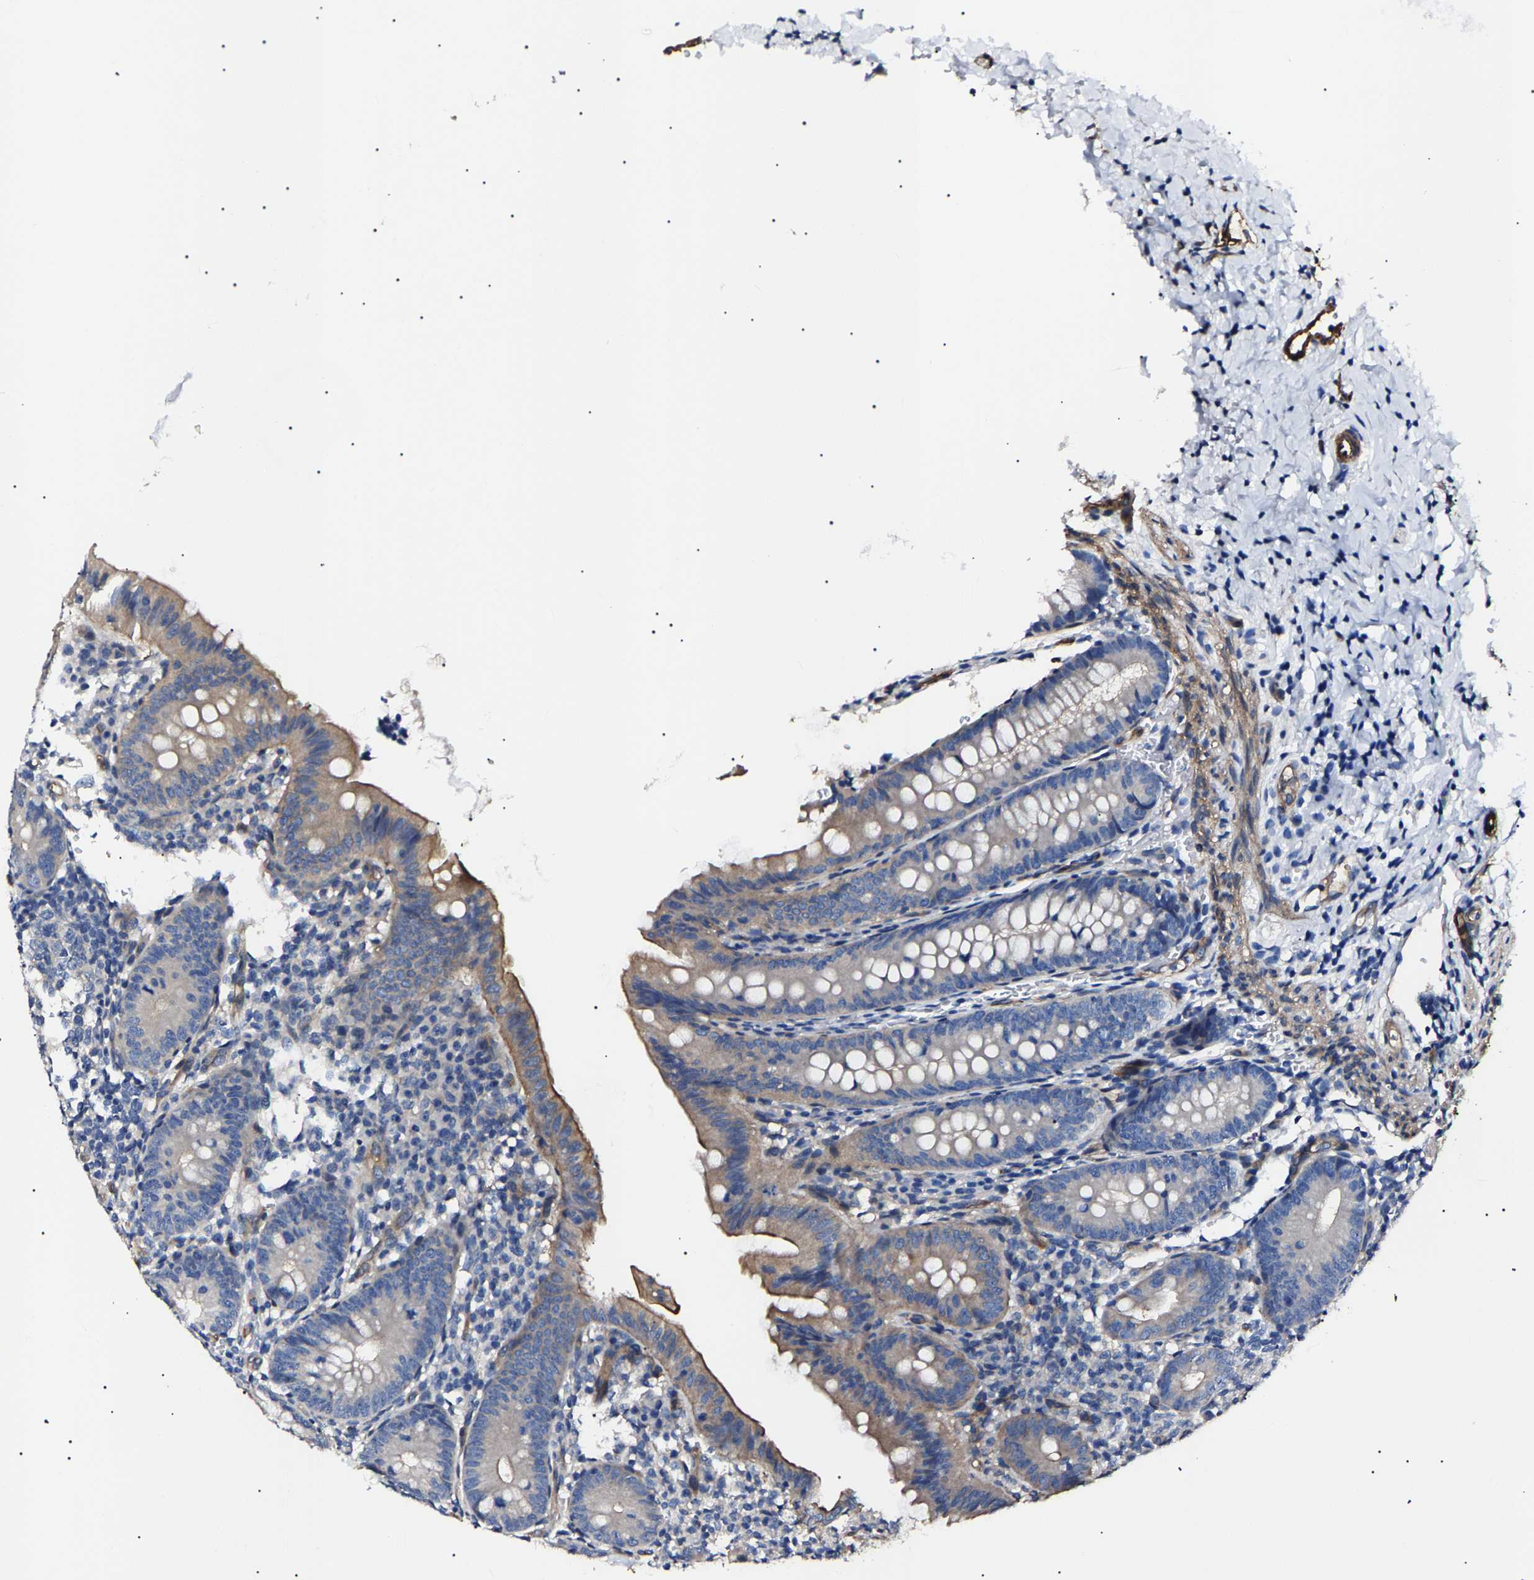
{"staining": {"intensity": "weak", "quantity": "25%-75%", "location": "cytoplasmic/membranous"}, "tissue": "appendix", "cell_type": "Glandular cells", "image_type": "normal", "snomed": [{"axis": "morphology", "description": "Normal tissue, NOS"}, {"axis": "topography", "description": "Appendix"}], "caption": "Weak cytoplasmic/membranous staining is appreciated in approximately 25%-75% of glandular cells in benign appendix.", "gene": "KLHL42", "patient": {"sex": "male", "age": 1}}